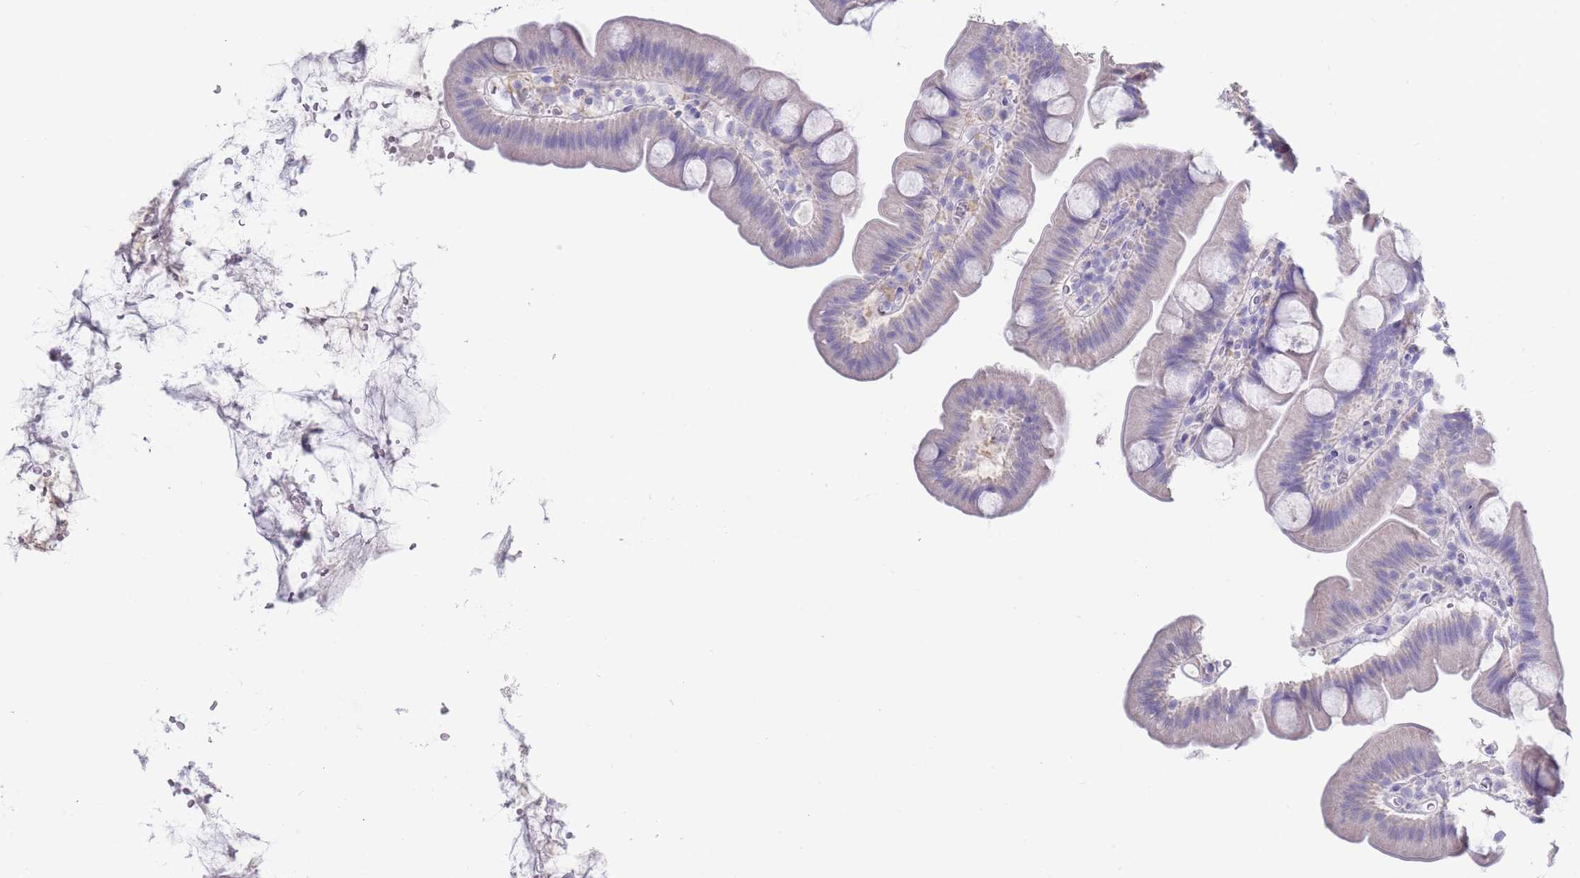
{"staining": {"intensity": "negative", "quantity": "none", "location": "none"}, "tissue": "small intestine", "cell_type": "Glandular cells", "image_type": "normal", "snomed": [{"axis": "morphology", "description": "Normal tissue, NOS"}, {"axis": "topography", "description": "Small intestine"}], "caption": "This is an immunohistochemistry photomicrograph of benign small intestine. There is no positivity in glandular cells.", "gene": "CD37", "patient": {"sex": "female", "age": 68}}